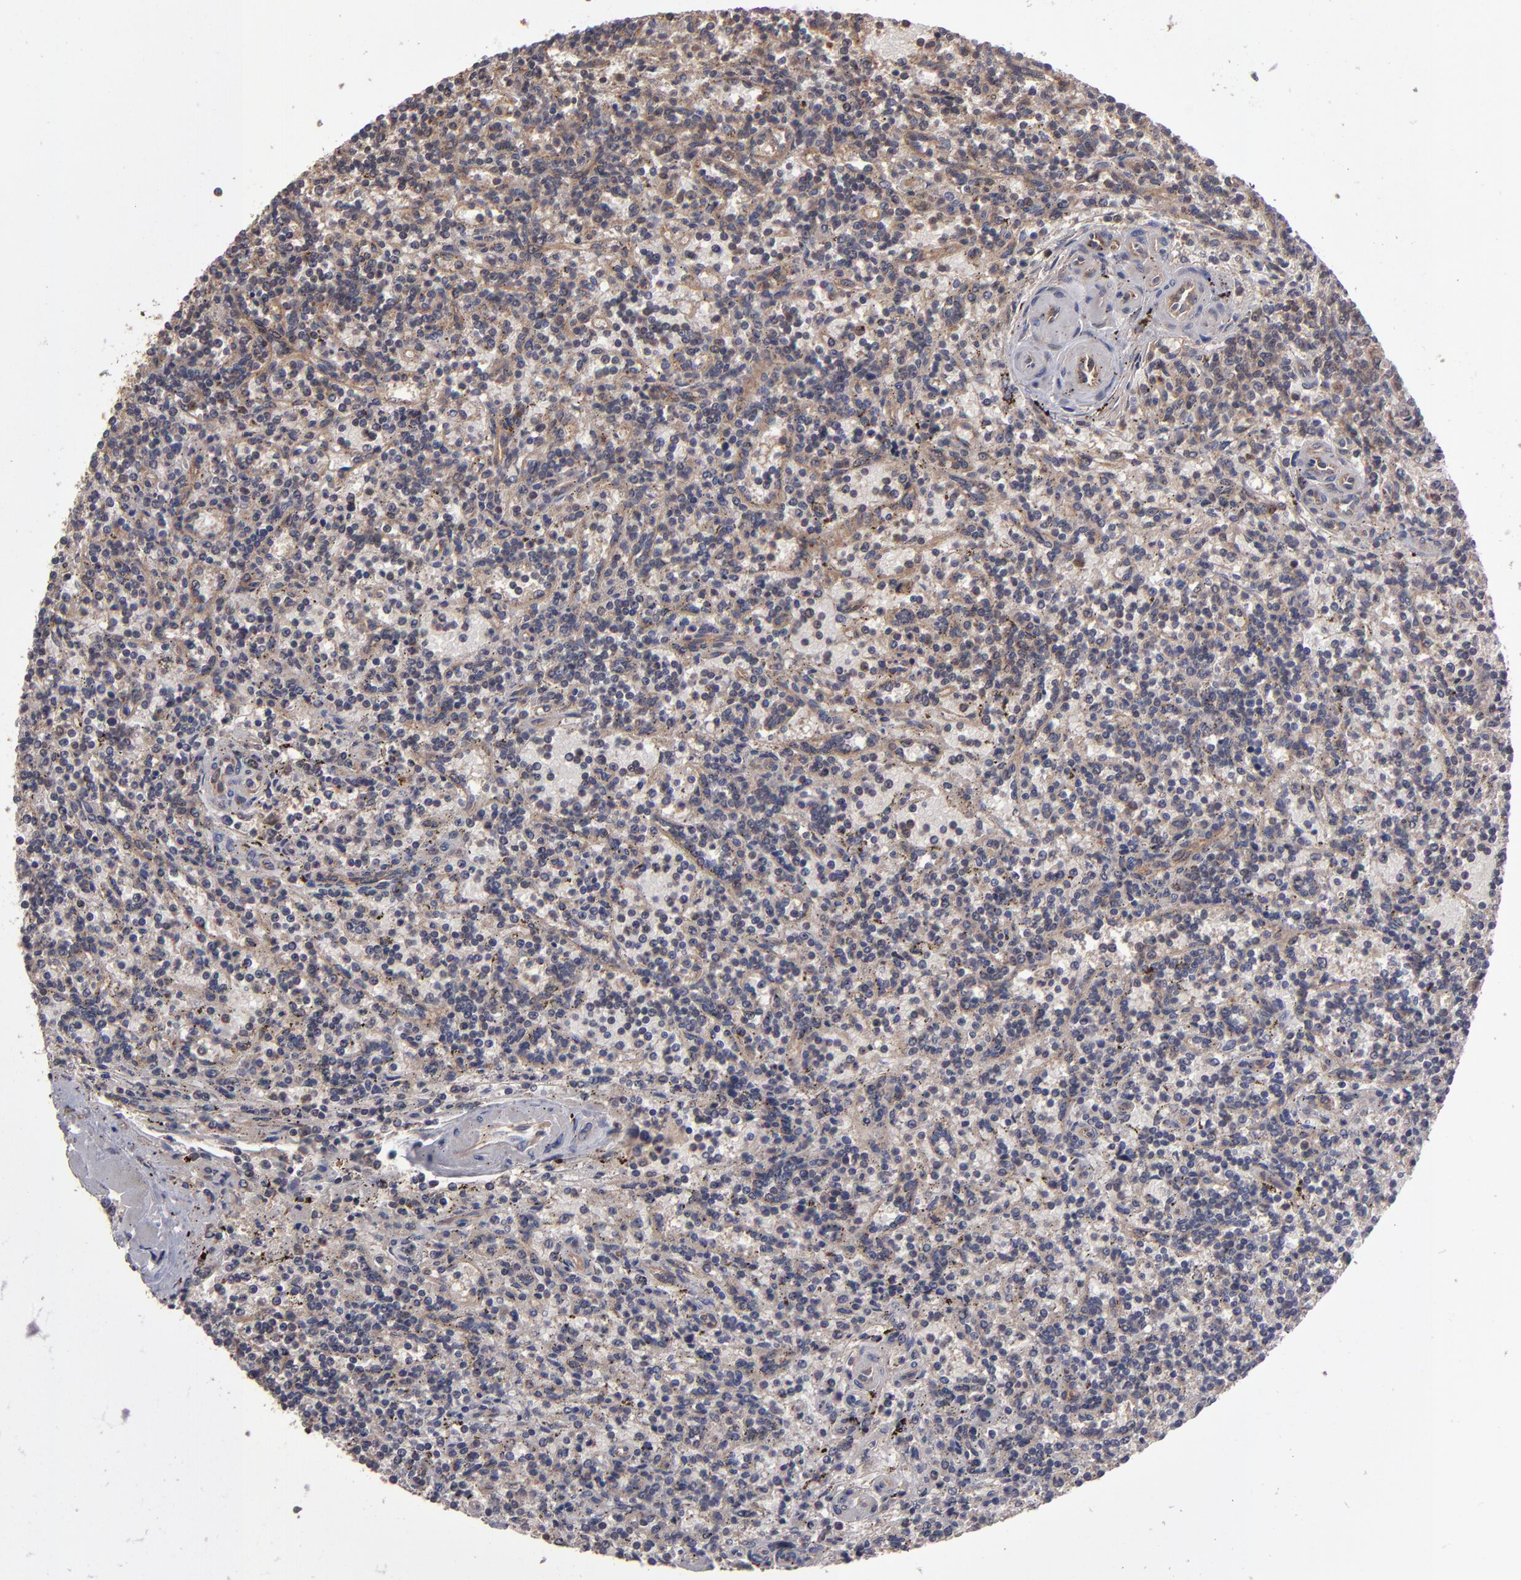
{"staining": {"intensity": "negative", "quantity": "none", "location": "none"}, "tissue": "lymphoma", "cell_type": "Tumor cells", "image_type": "cancer", "snomed": [{"axis": "morphology", "description": "Malignant lymphoma, non-Hodgkin's type, Low grade"}, {"axis": "topography", "description": "Spleen"}], "caption": "A micrograph of human lymphoma is negative for staining in tumor cells. (DAB immunohistochemistry (IHC) with hematoxylin counter stain).", "gene": "RPS6KA6", "patient": {"sex": "male", "age": 73}}